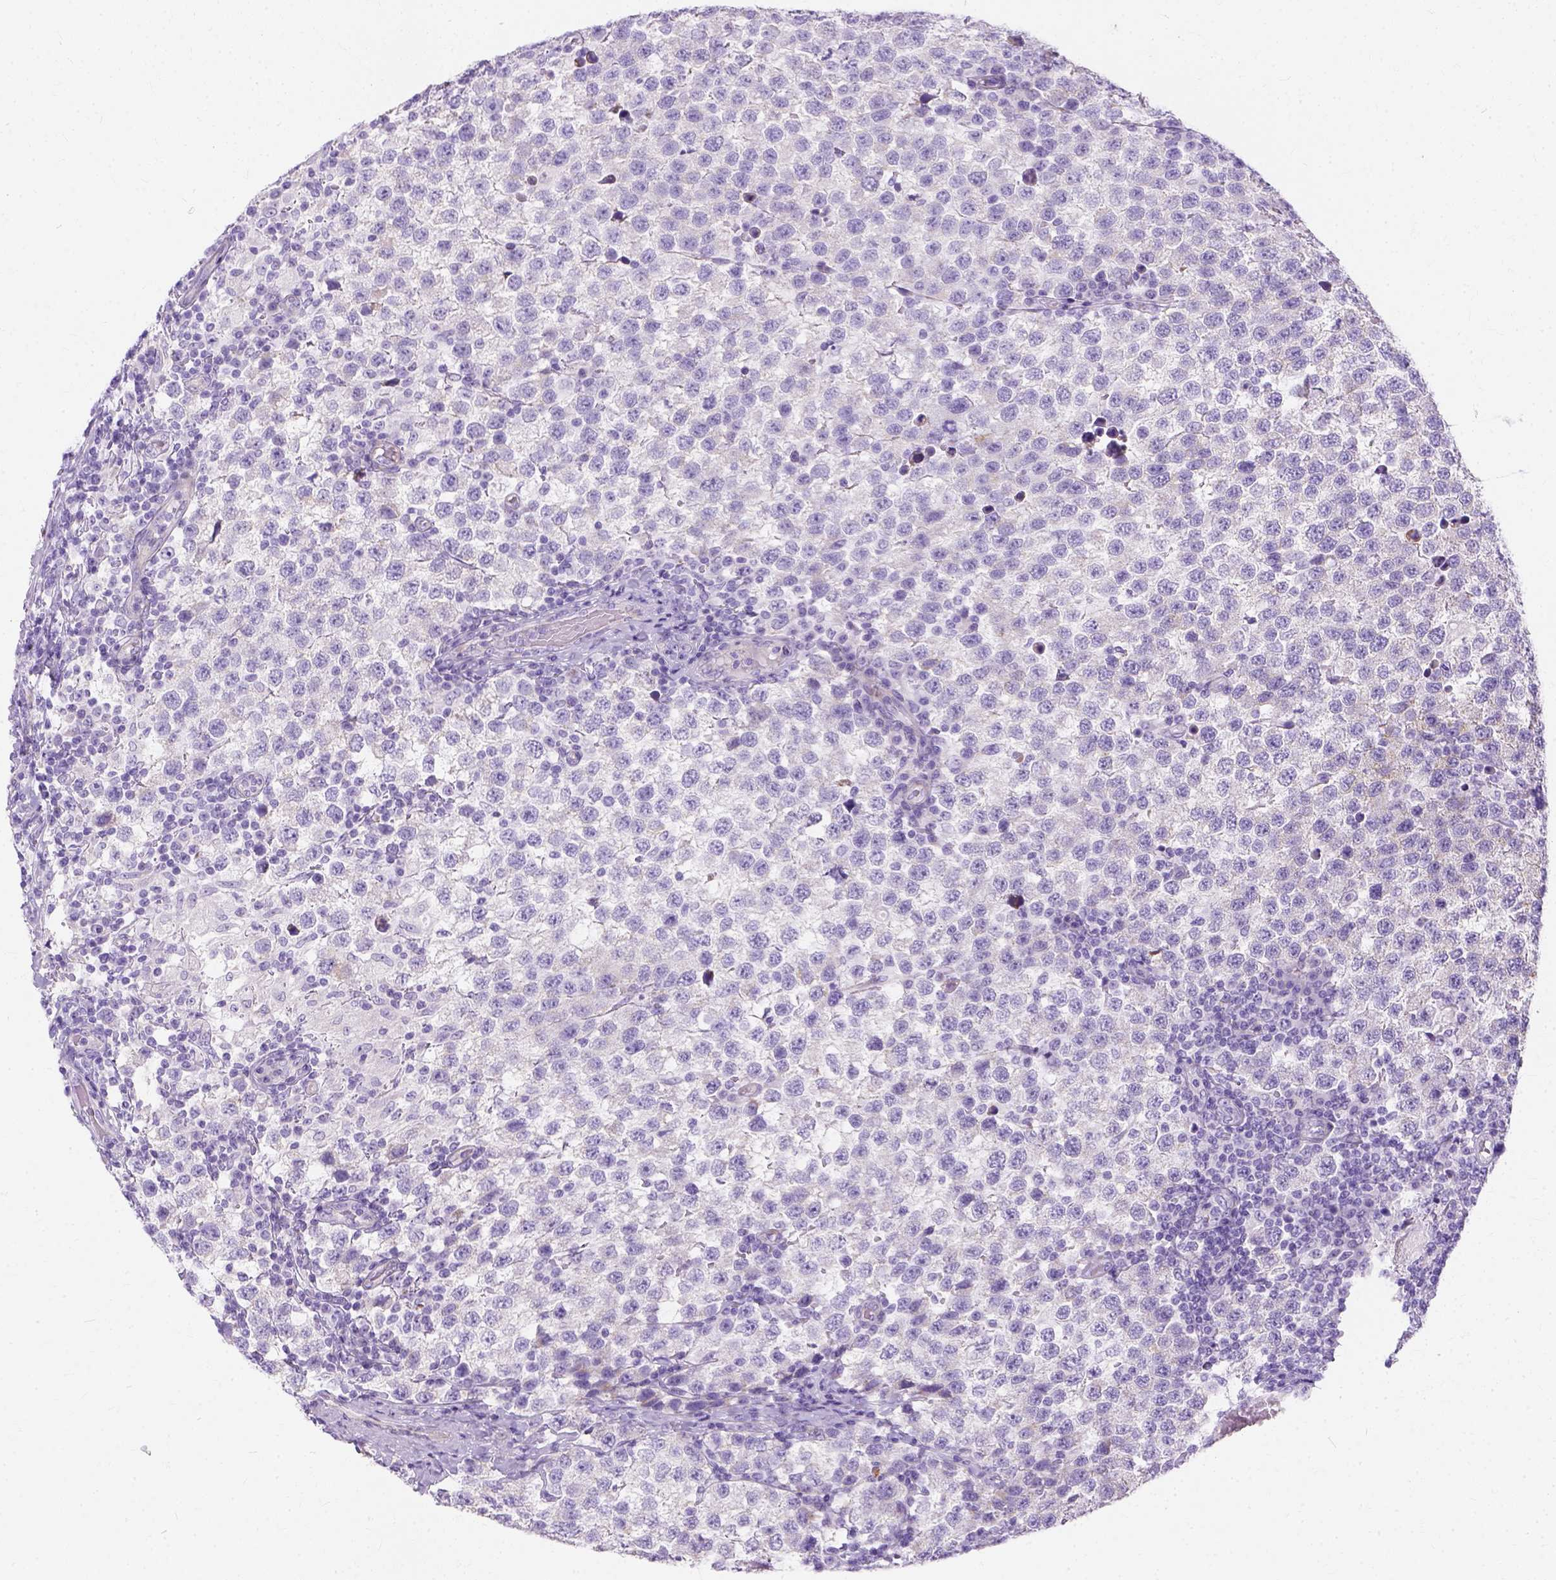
{"staining": {"intensity": "negative", "quantity": "none", "location": "none"}, "tissue": "testis cancer", "cell_type": "Tumor cells", "image_type": "cancer", "snomed": [{"axis": "morphology", "description": "Seminoma, NOS"}, {"axis": "topography", "description": "Testis"}], "caption": "The photomicrograph exhibits no staining of tumor cells in testis seminoma.", "gene": "MYH15", "patient": {"sex": "male", "age": 34}}